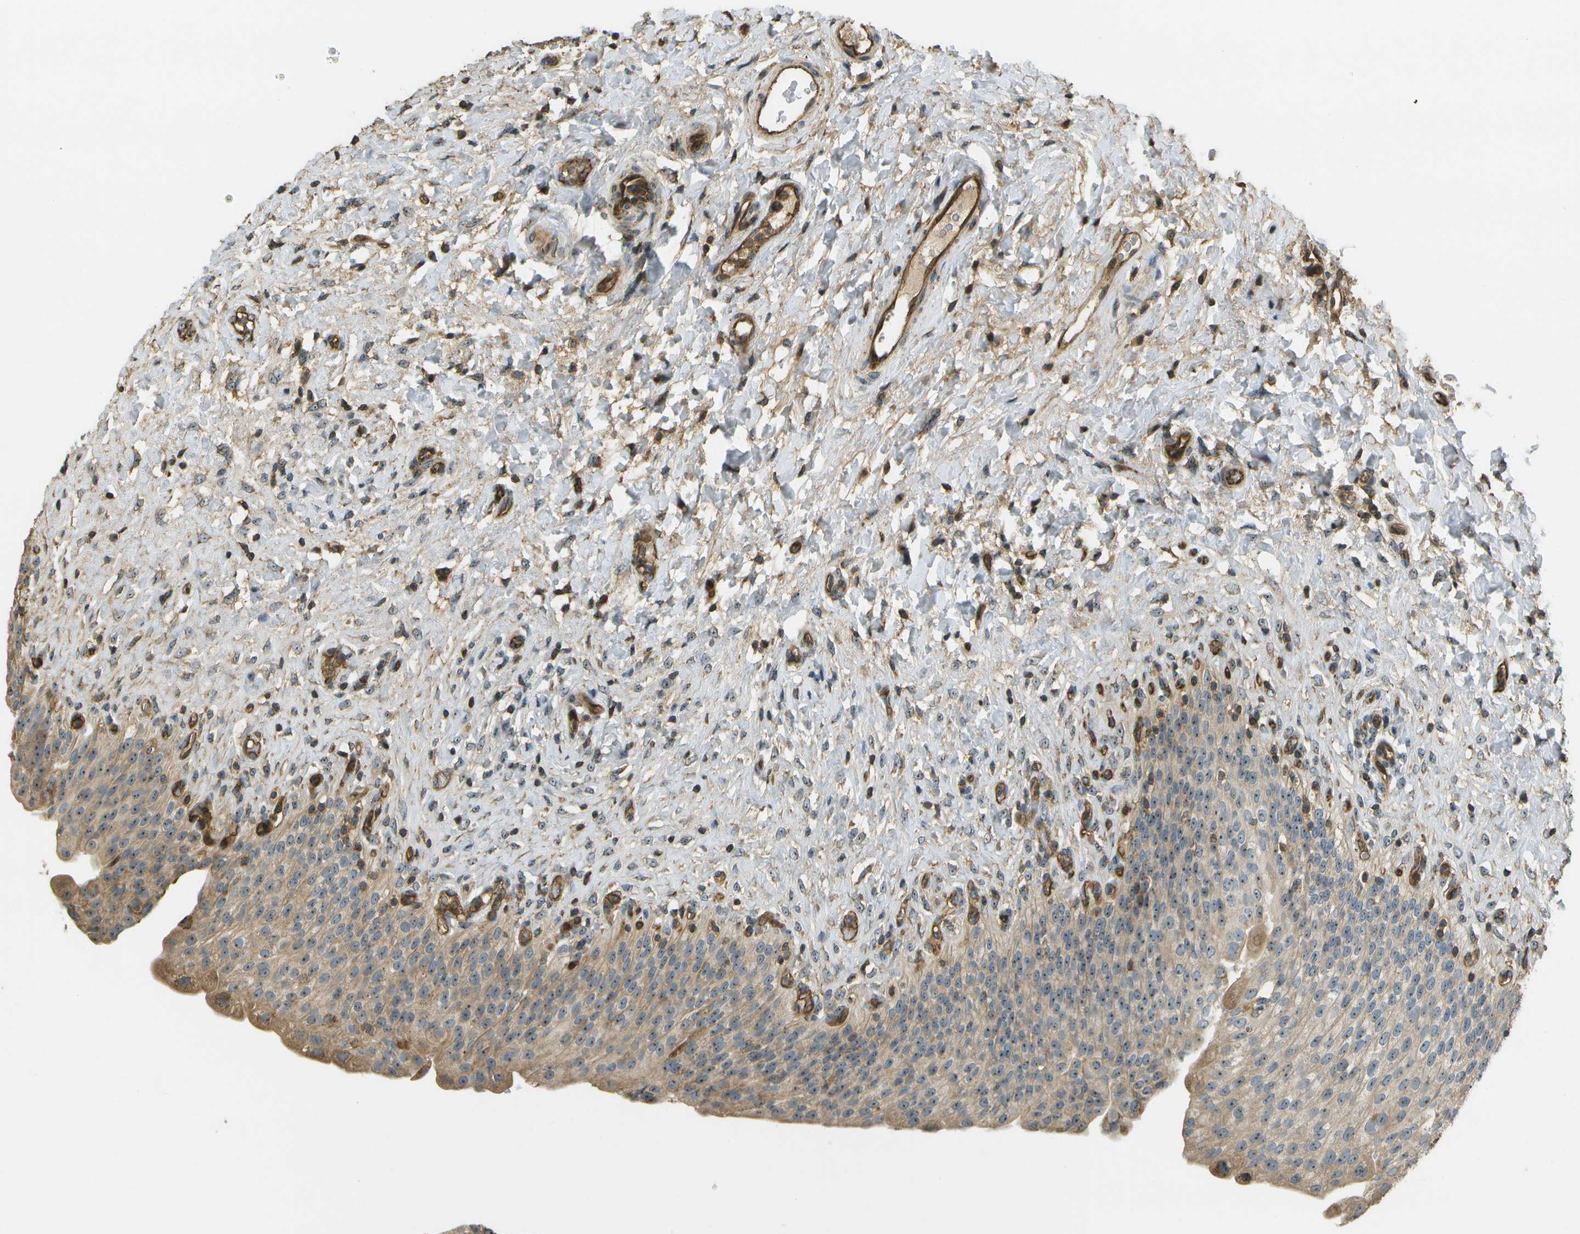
{"staining": {"intensity": "moderate", "quantity": ">75%", "location": "cytoplasmic/membranous,nuclear"}, "tissue": "urinary bladder", "cell_type": "Urothelial cells", "image_type": "normal", "snomed": [{"axis": "morphology", "description": "Urothelial carcinoma, High grade"}, {"axis": "topography", "description": "Urinary bladder"}], "caption": "High-power microscopy captured an IHC histopathology image of benign urinary bladder, revealing moderate cytoplasmic/membranous,nuclear positivity in about >75% of urothelial cells.", "gene": "LRP12", "patient": {"sex": "male", "age": 46}}